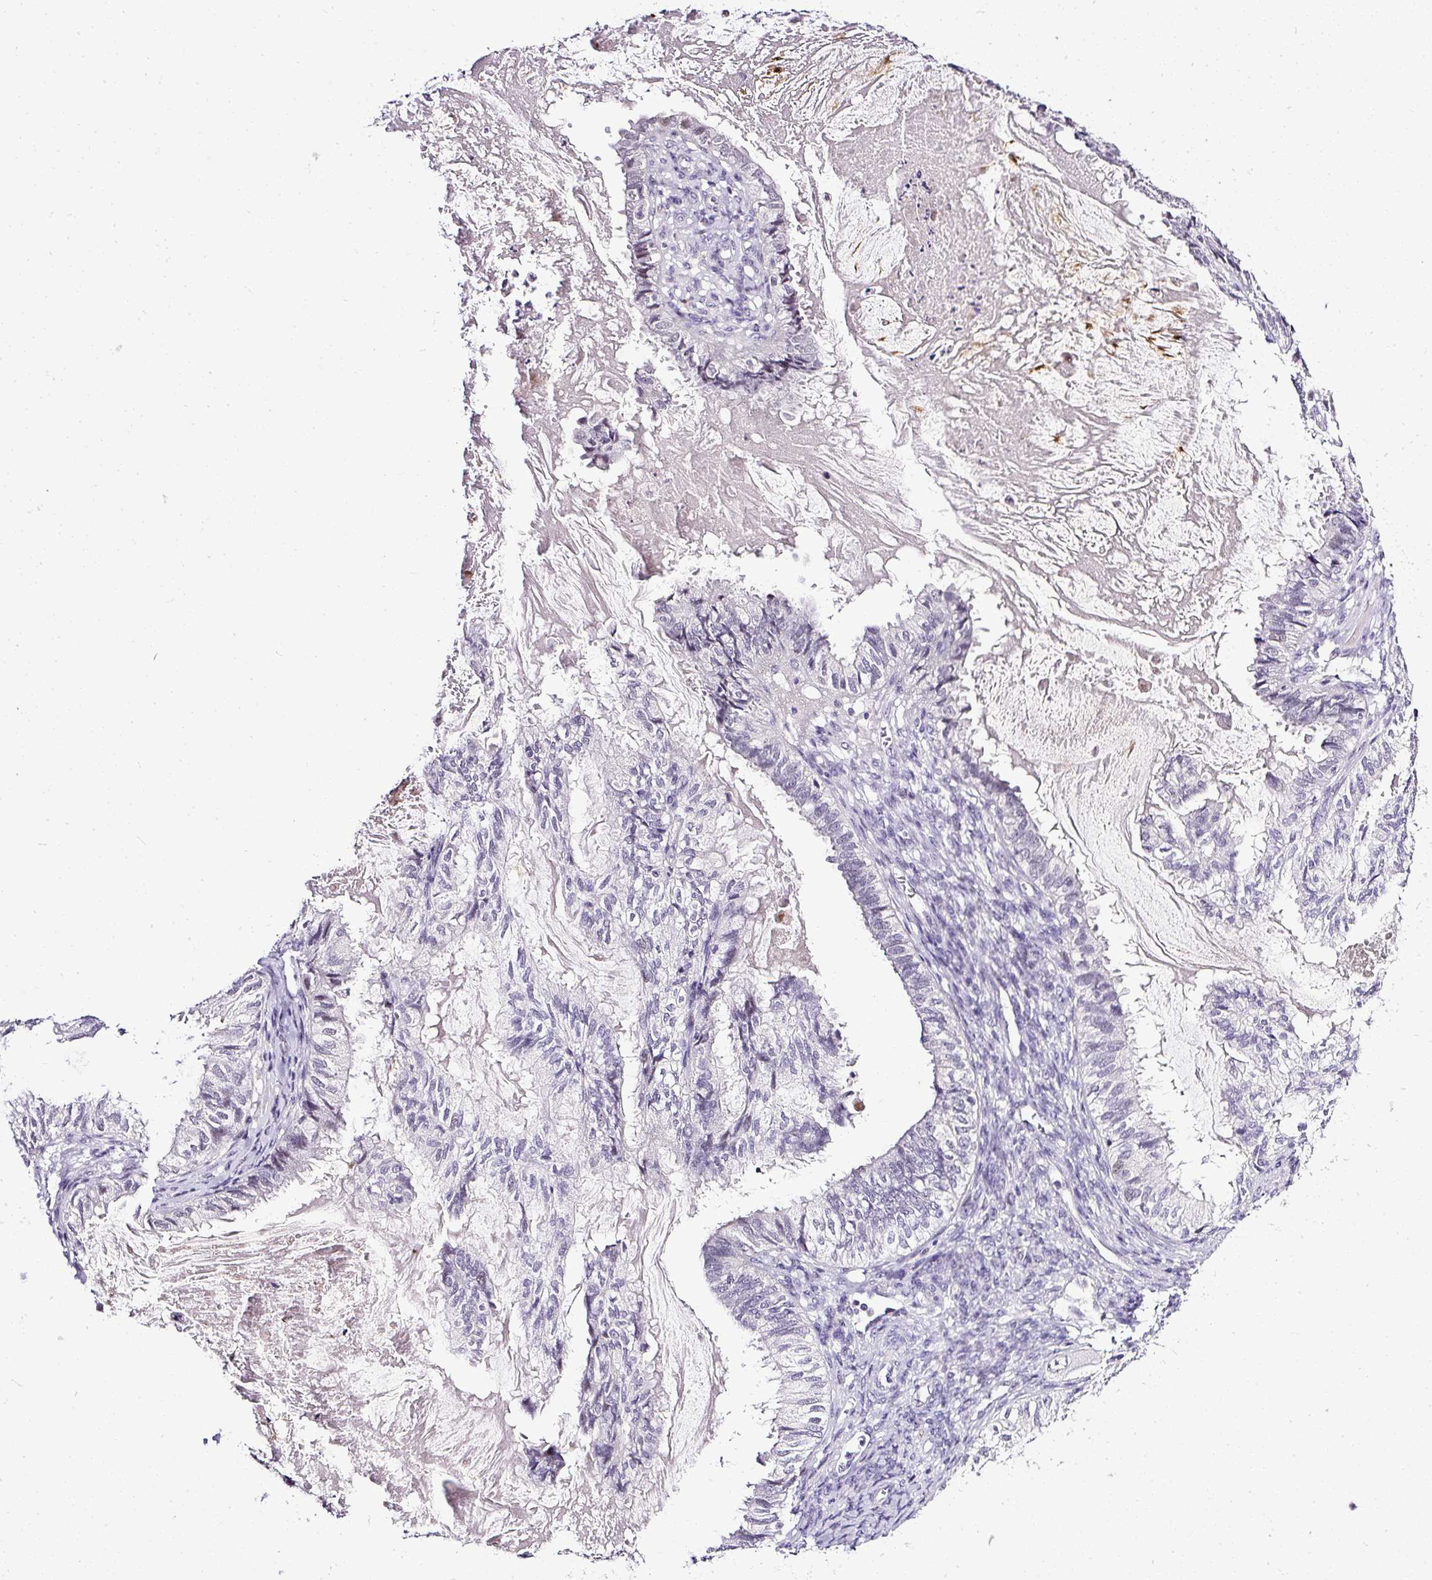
{"staining": {"intensity": "negative", "quantity": "none", "location": "none"}, "tissue": "cervical cancer", "cell_type": "Tumor cells", "image_type": "cancer", "snomed": [{"axis": "morphology", "description": "Normal tissue, NOS"}, {"axis": "morphology", "description": "Adenocarcinoma, NOS"}, {"axis": "topography", "description": "Cervix"}, {"axis": "topography", "description": "Endometrium"}], "caption": "High power microscopy micrograph of an immunohistochemistry (IHC) micrograph of cervical cancer (adenocarcinoma), revealing no significant positivity in tumor cells.", "gene": "WNT10B", "patient": {"sex": "female", "age": 86}}